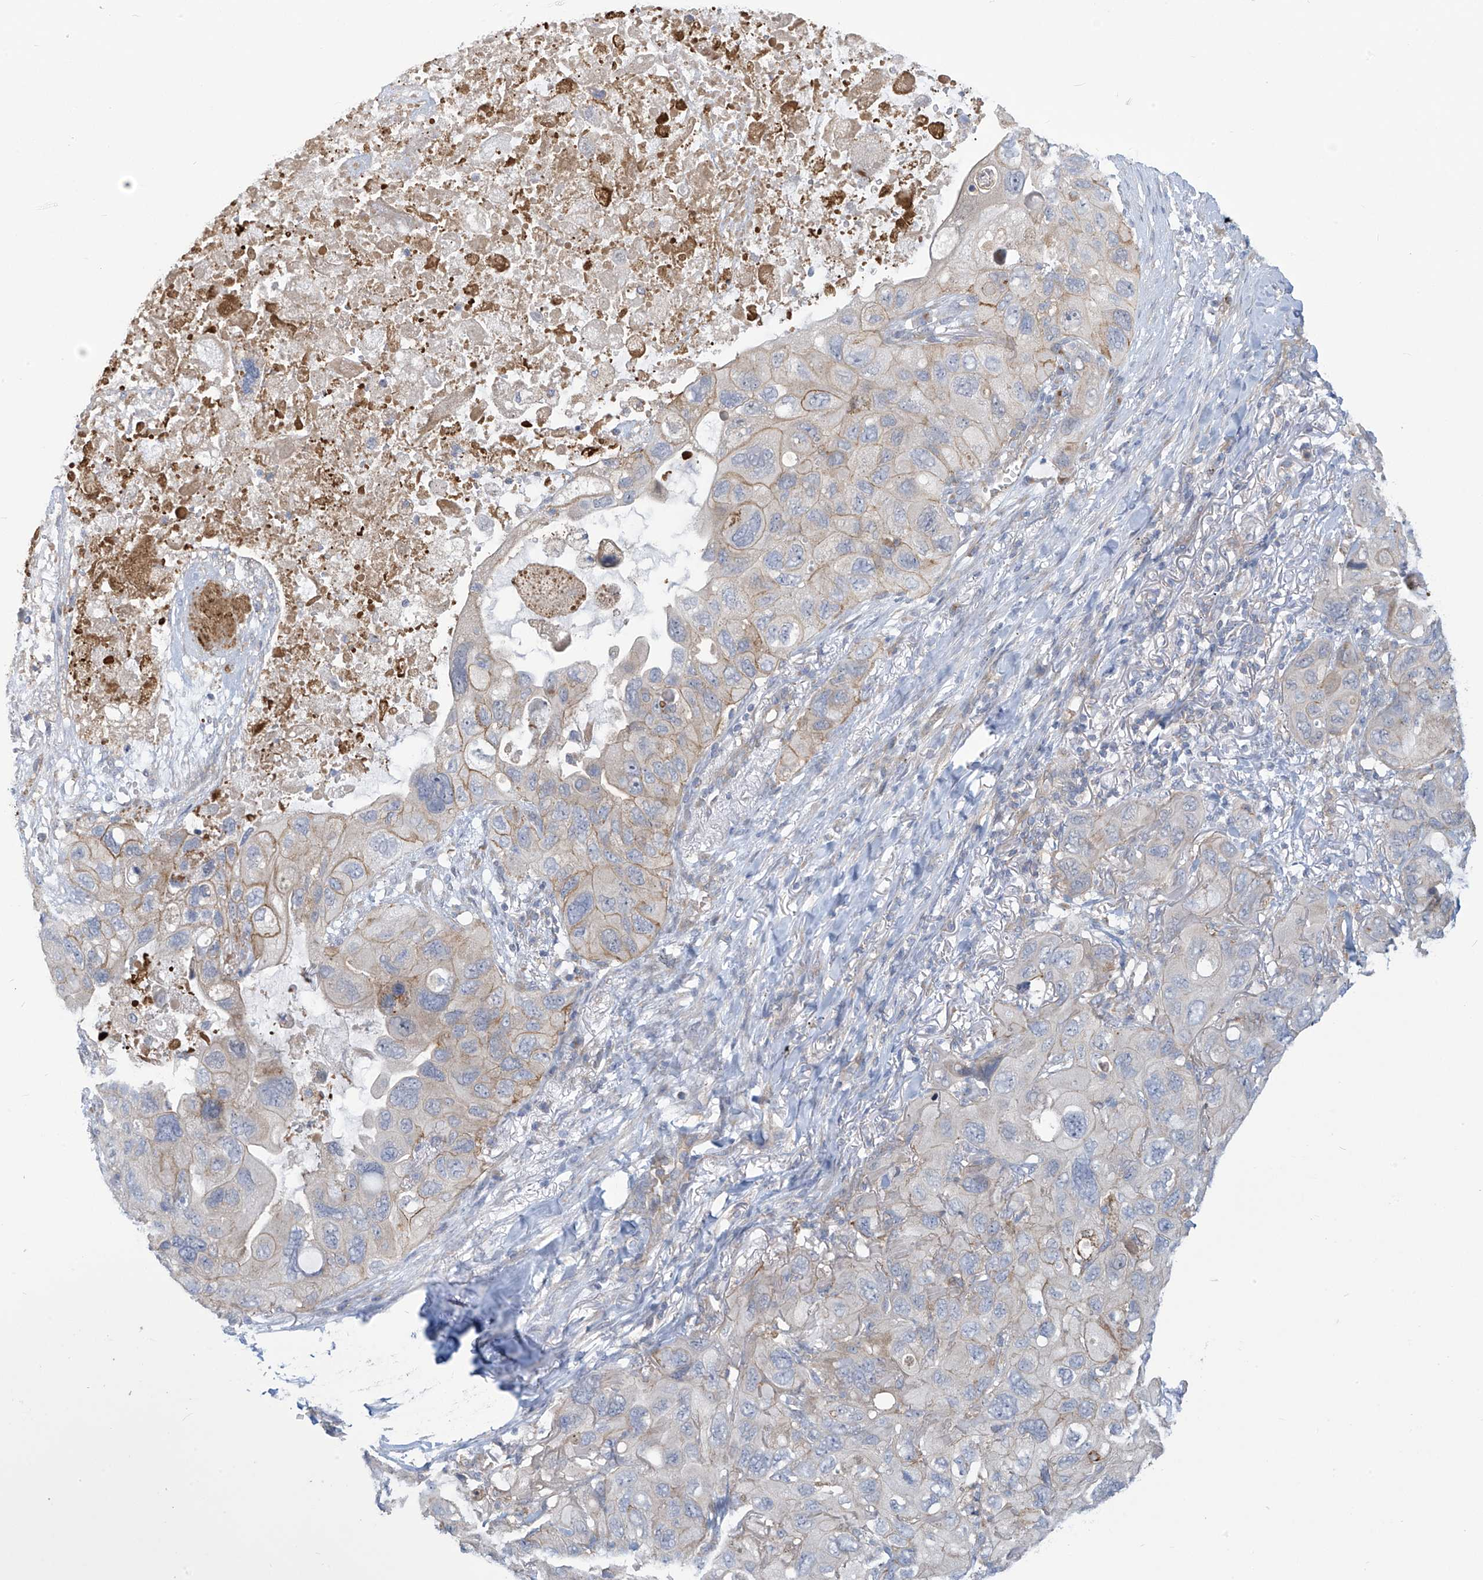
{"staining": {"intensity": "weak", "quantity": "25%-75%", "location": "cytoplasmic/membranous"}, "tissue": "lung cancer", "cell_type": "Tumor cells", "image_type": "cancer", "snomed": [{"axis": "morphology", "description": "Squamous cell carcinoma, NOS"}, {"axis": "topography", "description": "Lung"}], "caption": "The image exhibits staining of lung squamous cell carcinoma, revealing weak cytoplasmic/membranous protein positivity (brown color) within tumor cells. Nuclei are stained in blue.", "gene": "ADAT2", "patient": {"sex": "female", "age": 73}}